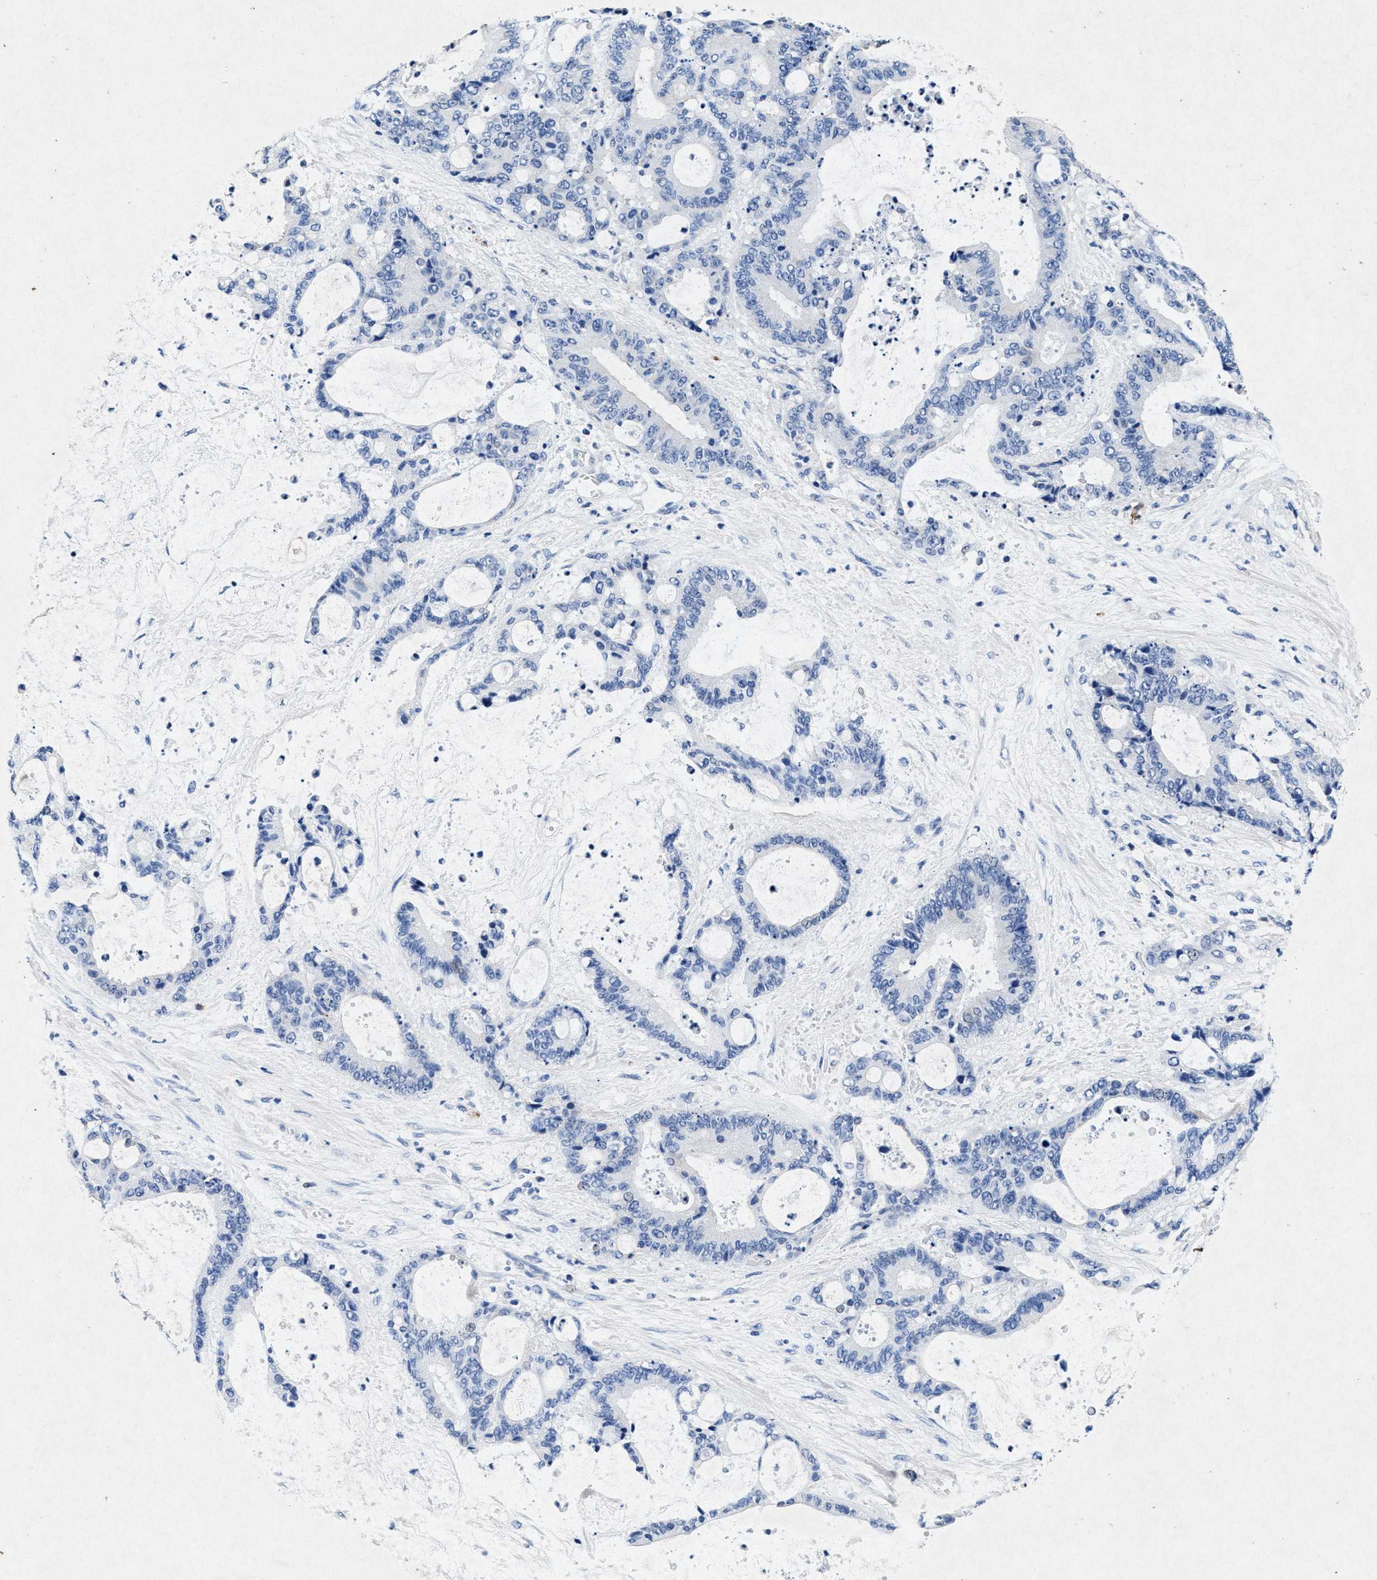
{"staining": {"intensity": "negative", "quantity": "none", "location": "none"}, "tissue": "liver cancer", "cell_type": "Tumor cells", "image_type": "cancer", "snomed": [{"axis": "morphology", "description": "Normal tissue, NOS"}, {"axis": "morphology", "description": "Cholangiocarcinoma"}, {"axis": "topography", "description": "Liver"}, {"axis": "topography", "description": "Peripheral nerve tissue"}], "caption": "Liver cholangiocarcinoma was stained to show a protein in brown. There is no significant expression in tumor cells.", "gene": "MAP6", "patient": {"sex": "female", "age": 73}}